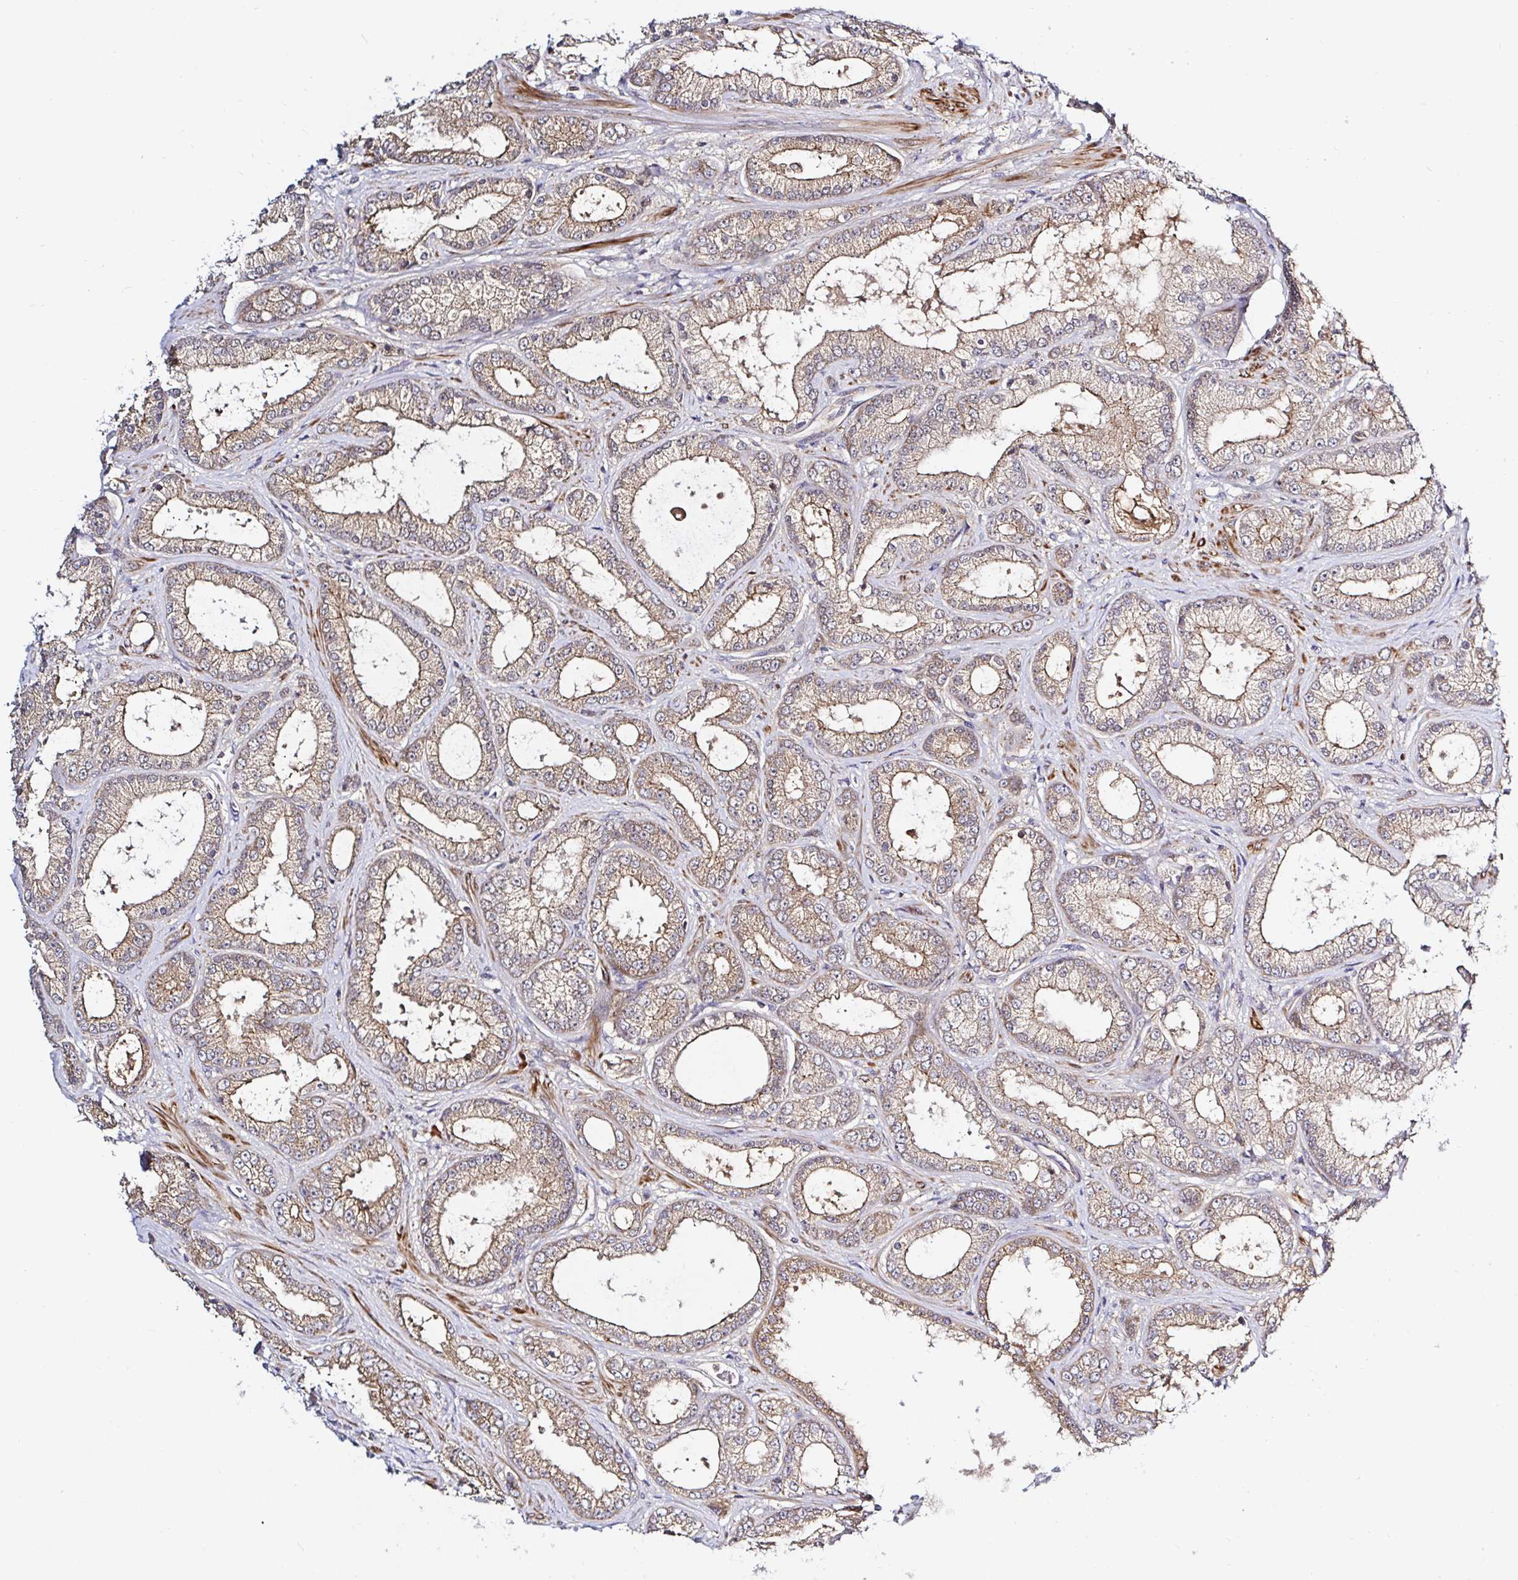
{"staining": {"intensity": "weak", "quantity": ">75%", "location": "cytoplasmic/membranous"}, "tissue": "prostate cancer", "cell_type": "Tumor cells", "image_type": "cancer", "snomed": [{"axis": "morphology", "description": "Adenocarcinoma, High grade"}, {"axis": "topography", "description": "Prostate"}], "caption": "Immunohistochemistry (IHC) staining of prostate adenocarcinoma (high-grade), which displays low levels of weak cytoplasmic/membranous expression in approximately >75% of tumor cells indicating weak cytoplasmic/membranous protein staining. The staining was performed using DAB (3,3'-diaminobenzidine) (brown) for protein detection and nuclei were counterstained in hematoxylin (blue).", "gene": "ARHGEF37", "patient": {"sex": "male", "age": 67}}